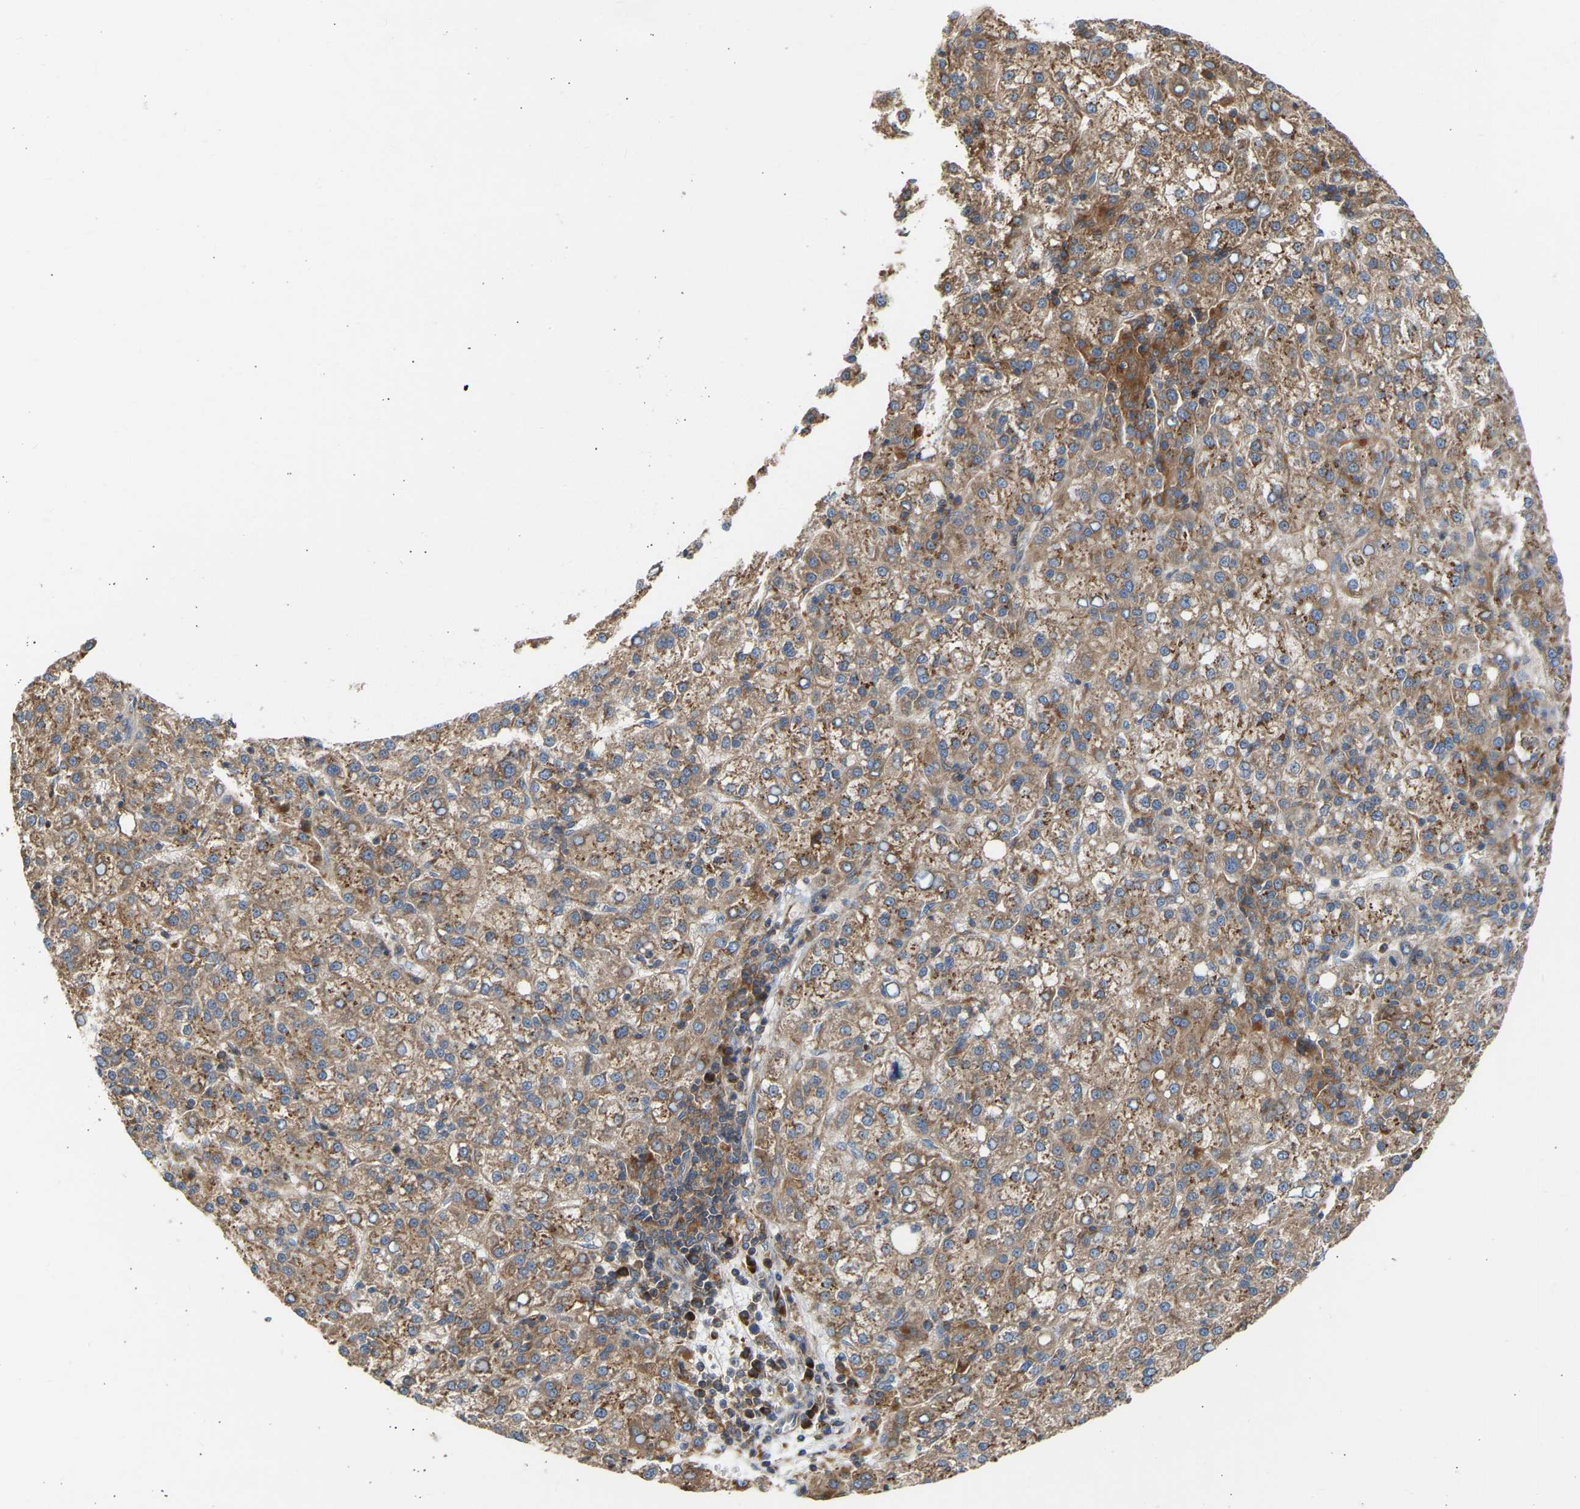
{"staining": {"intensity": "moderate", "quantity": ">75%", "location": "cytoplasmic/membranous"}, "tissue": "liver cancer", "cell_type": "Tumor cells", "image_type": "cancer", "snomed": [{"axis": "morphology", "description": "Carcinoma, Hepatocellular, NOS"}, {"axis": "topography", "description": "Liver"}], "caption": "Protein expression analysis of human liver cancer reveals moderate cytoplasmic/membranous expression in approximately >75% of tumor cells. (DAB (3,3'-diaminobenzidine) IHC, brown staining for protein, blue staining for nuclei).", "gene": "GCN1", "patient": {"sex": "female", "age": 58}}